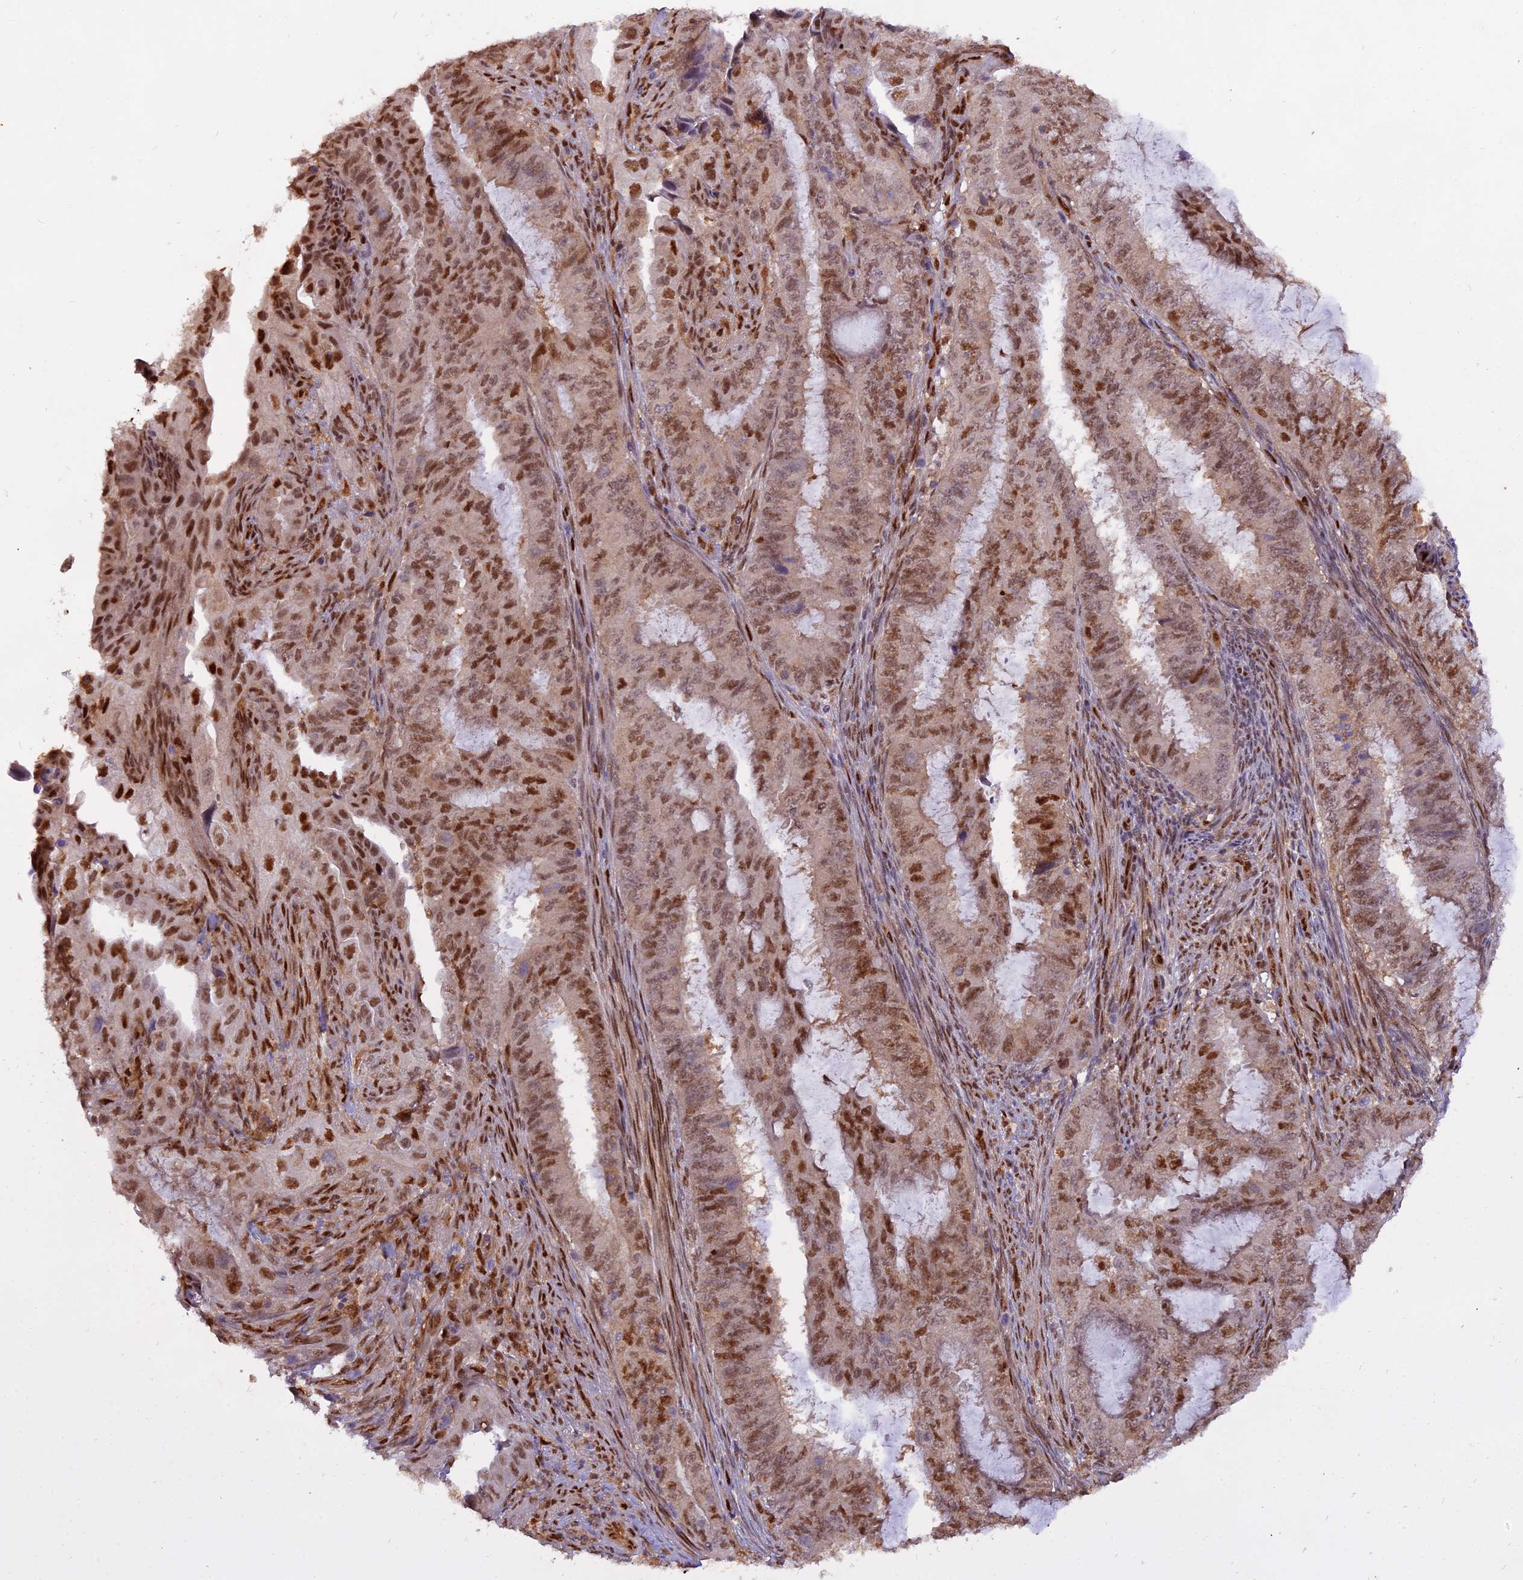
{"staining": {"intensity": "moderate", "quantity": ">75%", "location": "nuclear"}, "tissue": "endometrial cancer", "cell_type": "Tumor cells", "image_type": "cancer", "snomed": [{"axis": "morphology", "description": "Adenocarcinoma, NOS"}, {"axis": "topography", "description": "Endometrium"}], "caption": "Brown immunohistochemical staining in human endometrial cancer (adenocarcinoma) shows moderate nuclear staining in approximately >75% of tumor cells.", "gene": "NPEPL1", "patient": {"sex": "female", "age": 51}}